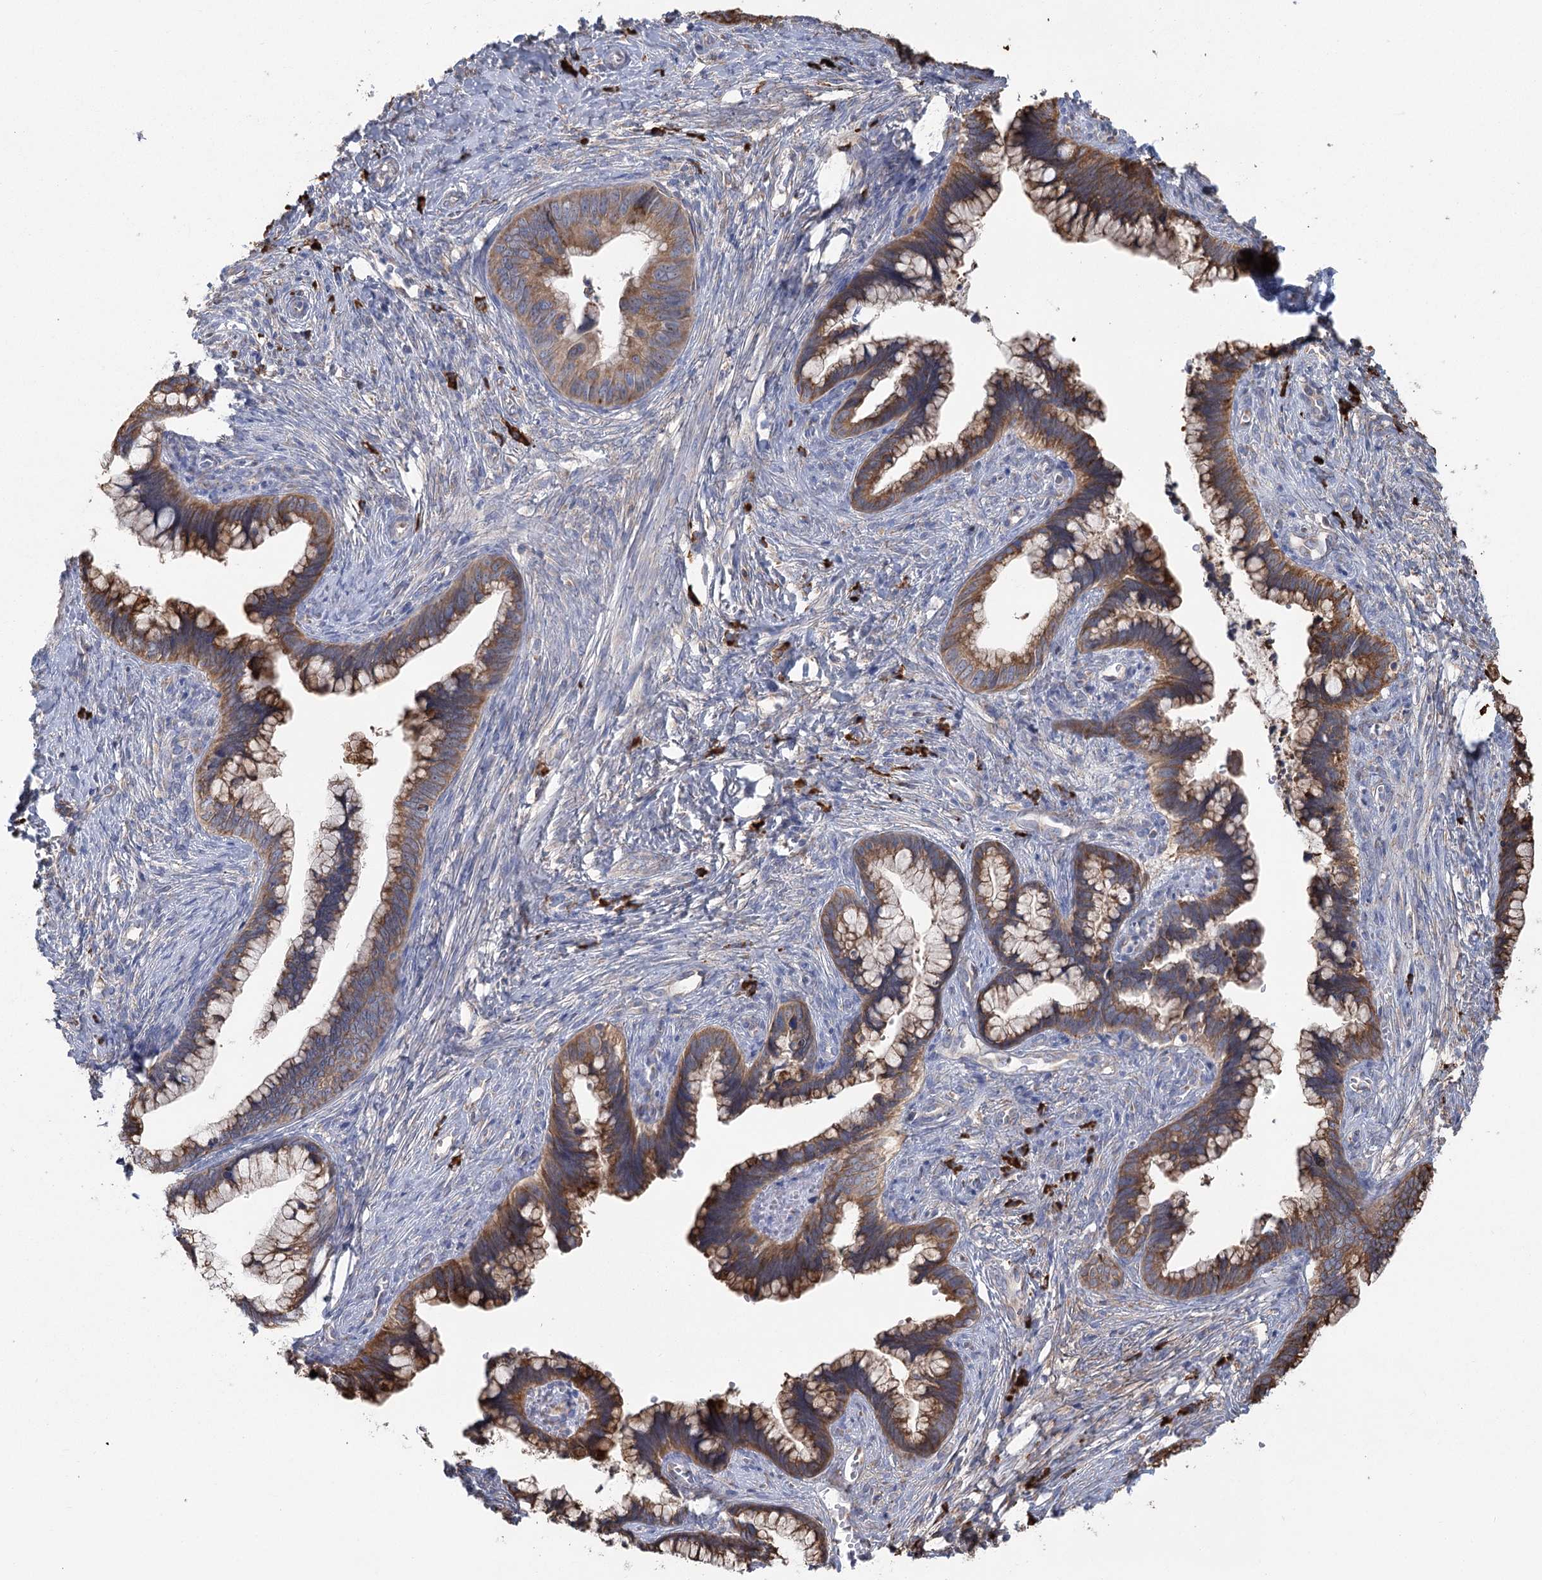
{"staining": {"intensity": "moderate", "quantity": ">75%", "location": "cytoplasmic/membranous"}, "tissue": "cervical cancer", "cell_type": "Tumor cells", "image_type": "cancer", "snomed": [{"axis": "morphology", "description": "Adenocarcinoma, NOS"}, {"axis": "topography", "description": "Cervix"}], "caption": "A histopathology image of human cervical cancer stained for a protein shows moderate cytoplasmic/membranous brown staining in tumor cells. (DAB IHC with brightfield microscopy, high magnification).", "gene": "METTL24", "patient": {"sex": "female", "age": 44}}